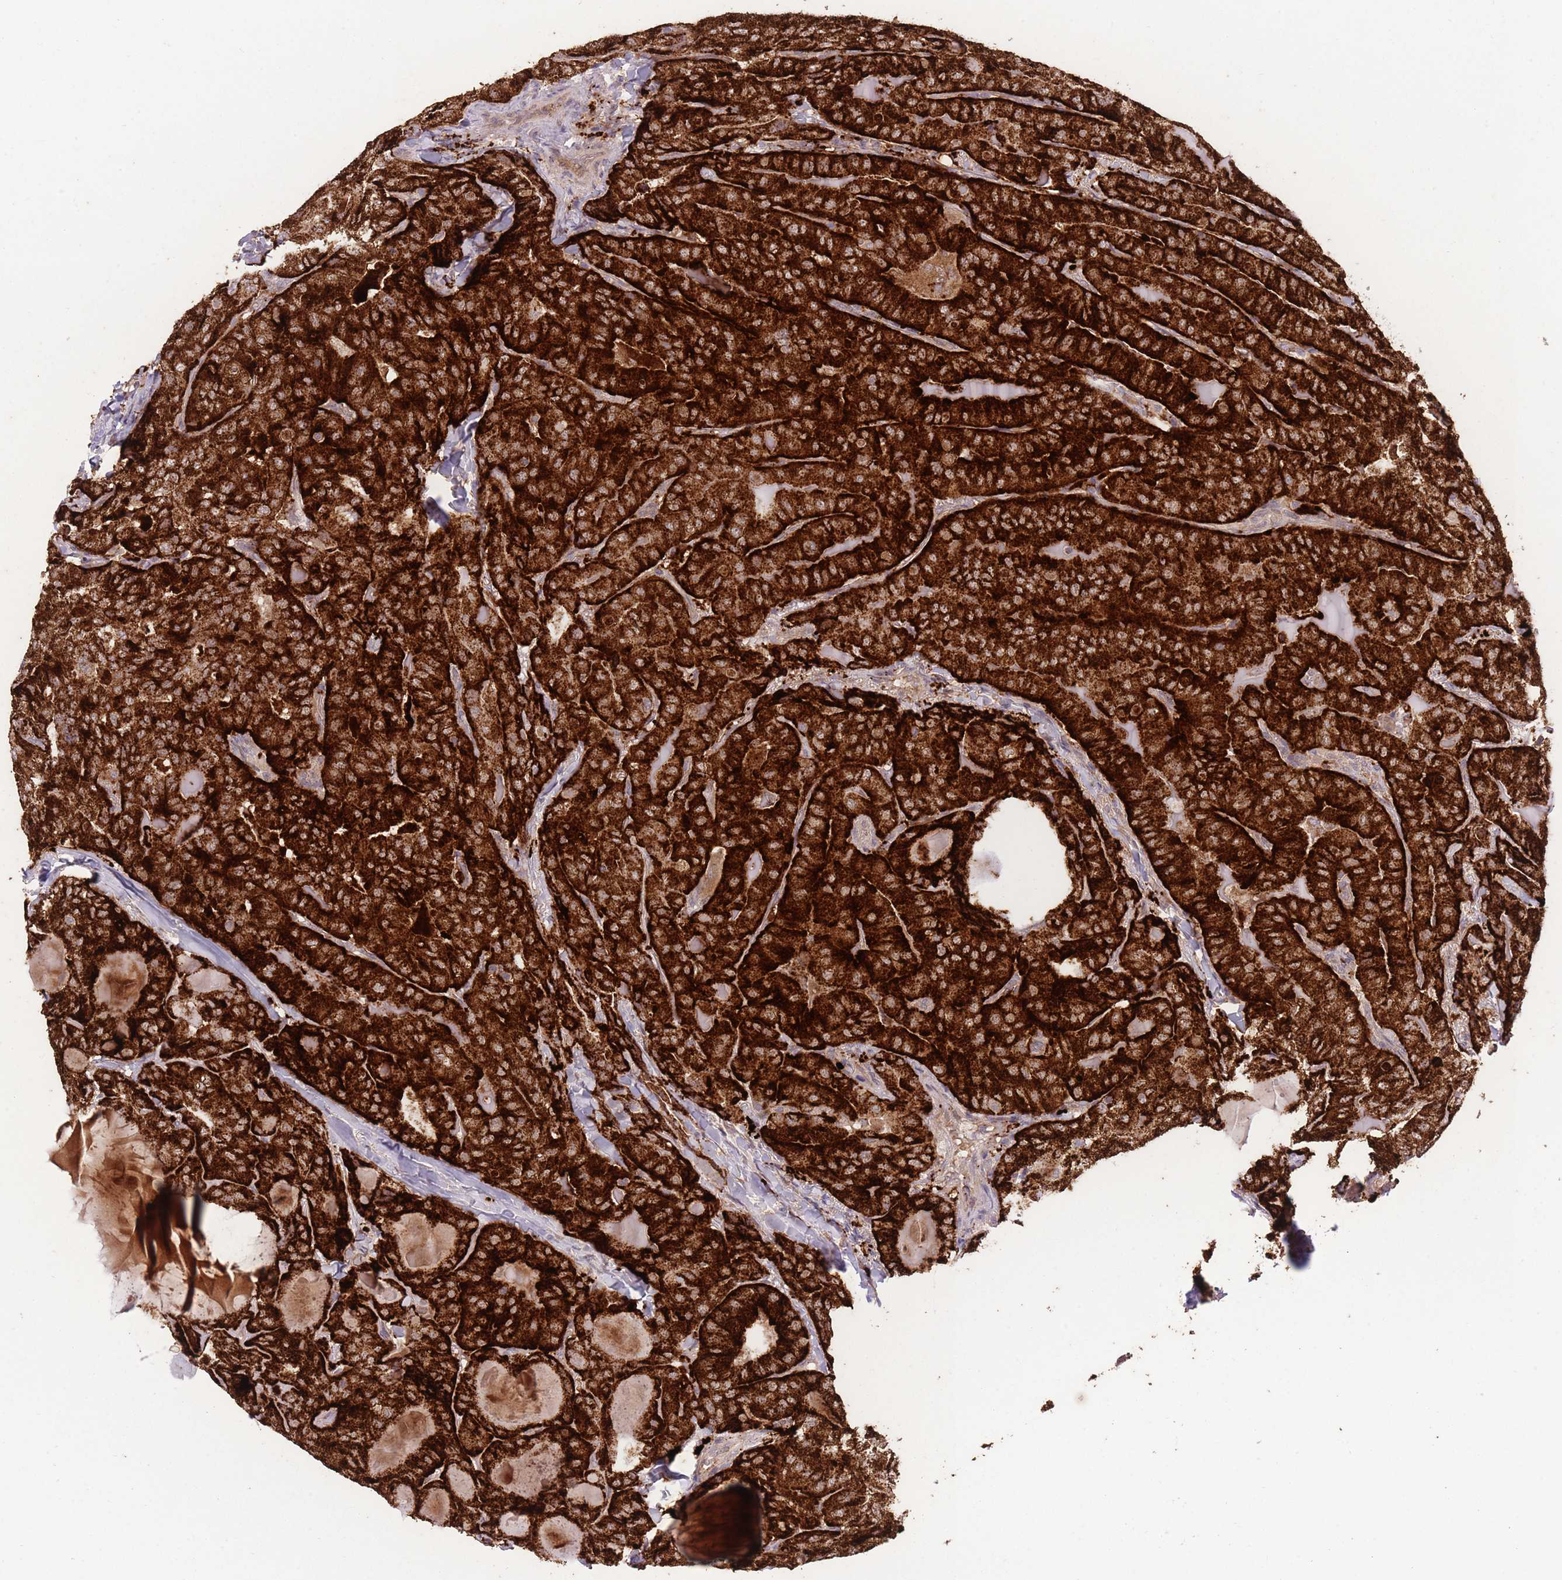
{"staining": {"intensity": "strong", "quantity": ">75%", "location": "cytoplasmic/membranous"}, "tissue": "thyroid cancer", "cell_type": "Tumor cells", "image_type": "cancer", "snomed": [{"axis": "morphology", "description": "Papillary adenocarcinoma, NOS"}, {"axis": "topography", "description": "Thyroid gland"}], "caption": "Thyroid cancer (papillary adenocarcinoma) tissue displays strong cytoplasmic/membranous positivity in about >75% of tumor cells", "gene": "POLR3F", "patient": {"sex": "female", "age": 68}}